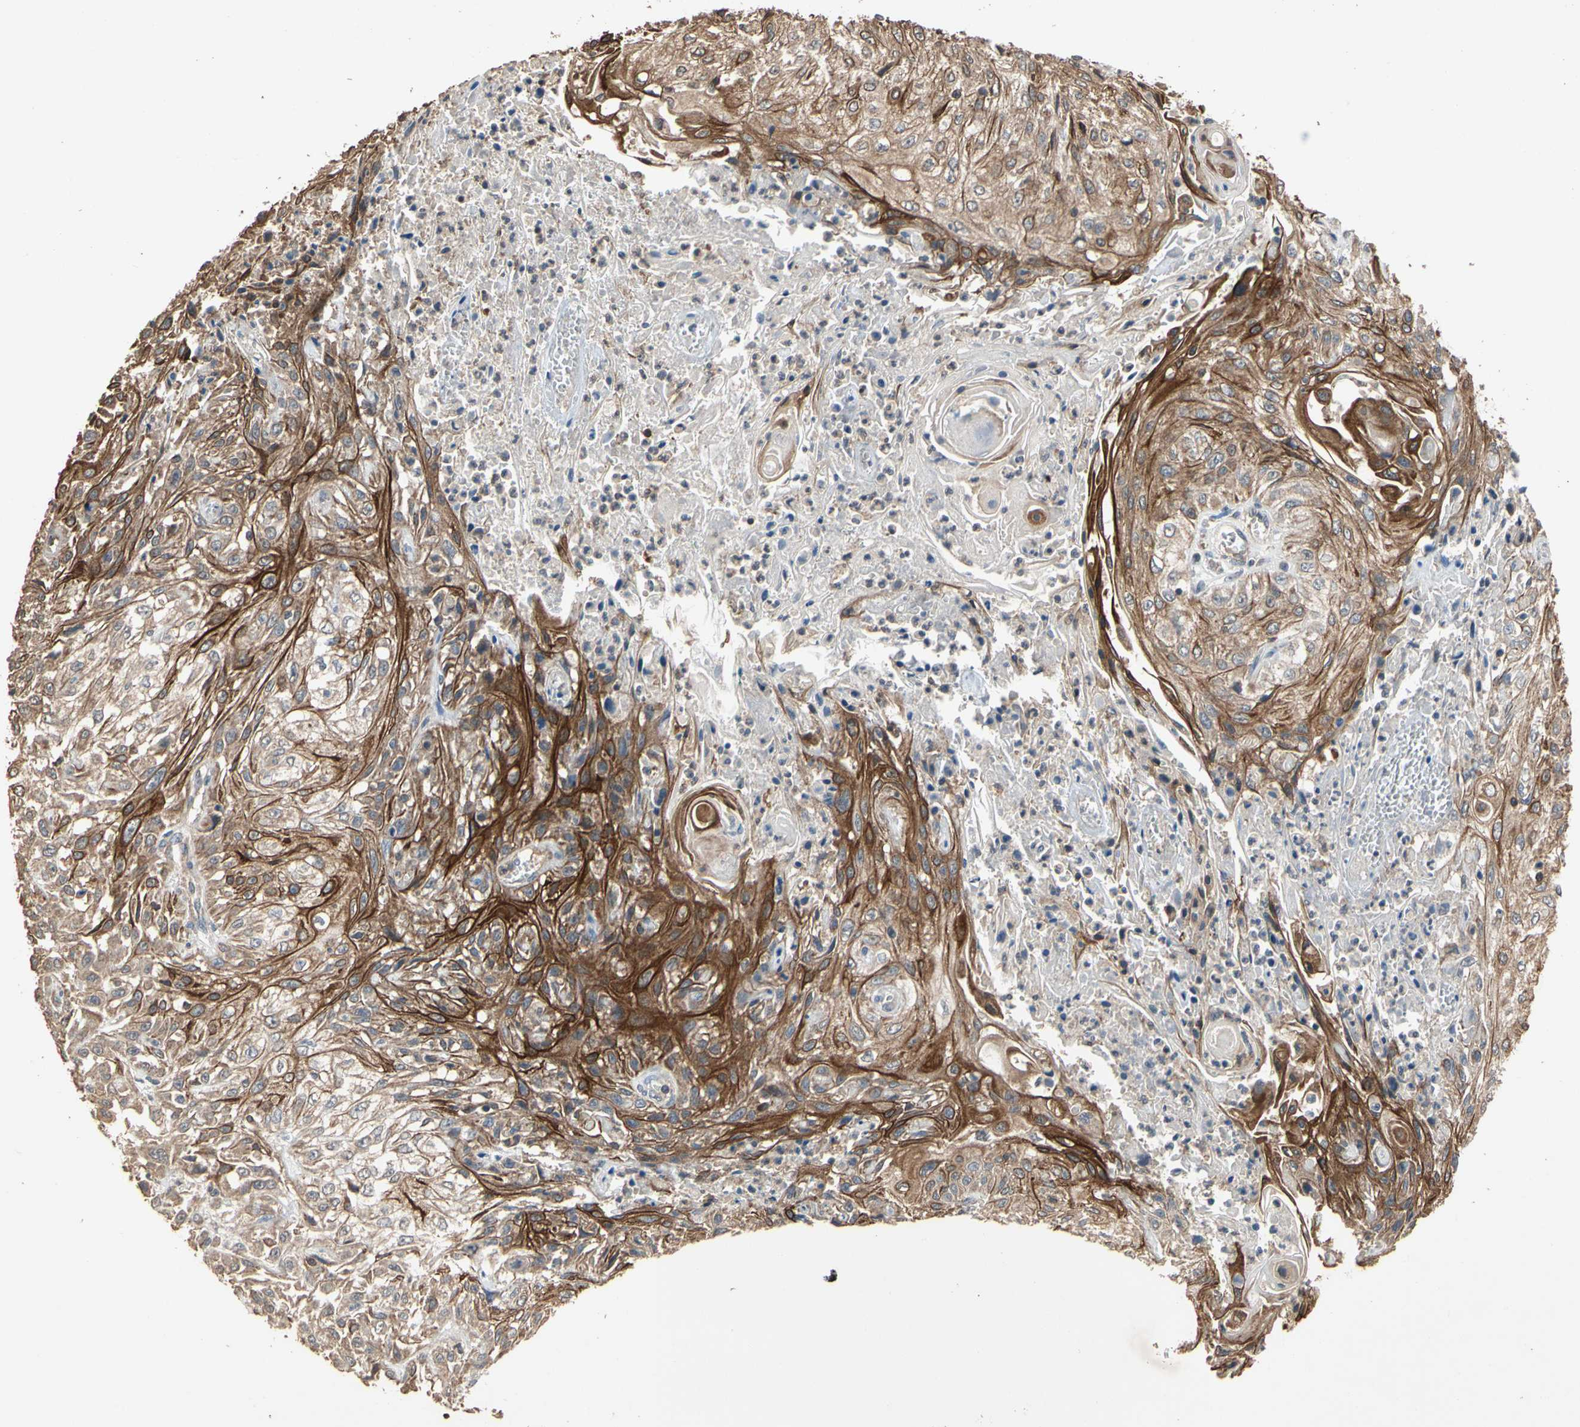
{"staining": {"intensity": "strong", "quantity": "25%-75%", "location": "cytoplasmic/membranous"}, "tissue": "skin cancer", "cell_type": "Tumor cells", "image_type": "cancer", "snomed": [{"axis": "morphology", "description": "Squamous cell carcinoma, NOS"}, {"axis": "morphology", "description": "Squamous cell carcinoma, metastatic, NOS"}, {"axis": "topography", "description": "Skin"}, {"axis": "topography", "description": "Lymph node"}], "caption": "Tumor cells demonstrate strong cytoplasmic/membranous staining in about 25%-75% of cells in skin squamous cell carcinoma. The staining was performed using DAB (3,3'-diaminobenzidine), with brown indicating positive protein expression. Nuclei are stained blue with hematoxylin.", "gene": "MAP3K10", "patient": {"sex": "male", "age": 75}}